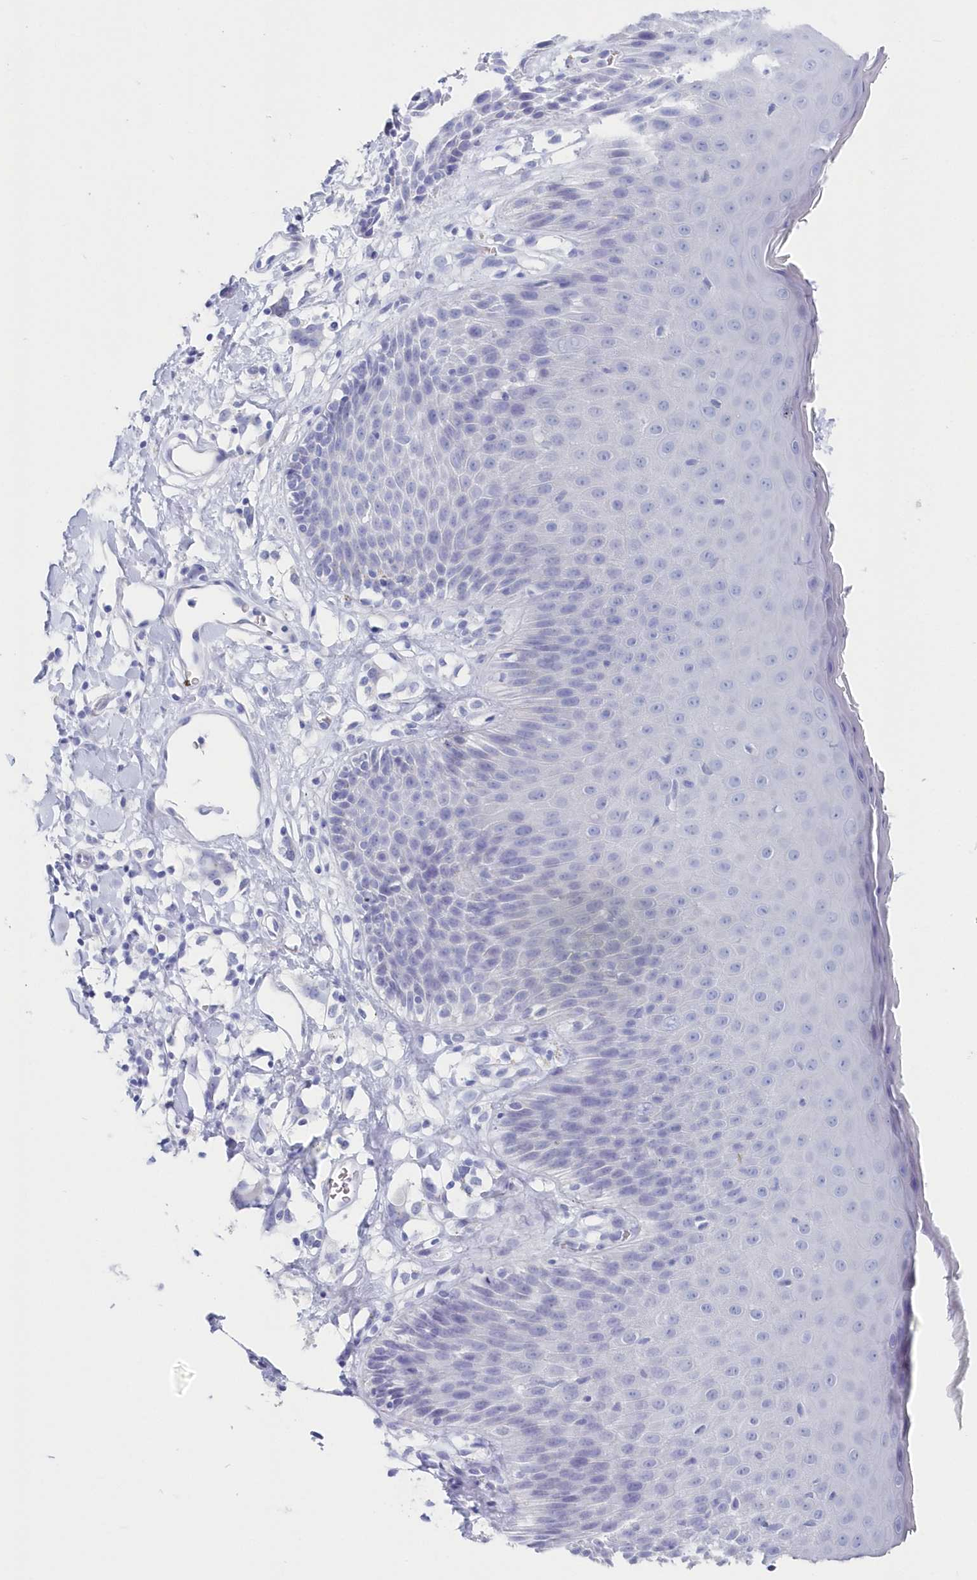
{"staining": {"intensity": "weak", "quantity": "<25%", "location": "cytoplasmic/membranous"}, "tissue": "skin", "cell_type": "Epidermal cells", "image_type": "normal", "snomed": [{"axis": "morphology", "description": "Normal tissue, NOS"}, {"axis": "topography", "description": "Vulva"}], "caption": "Immunohistochemistry micrograph of unremarkable skin: skin stained with DAB exhibits no significant protein positivity in epidermal cells. Nuclei are stained in blue.", "gene": "CSNK1G2", "patient": {"sex": "female", "age": 68}}